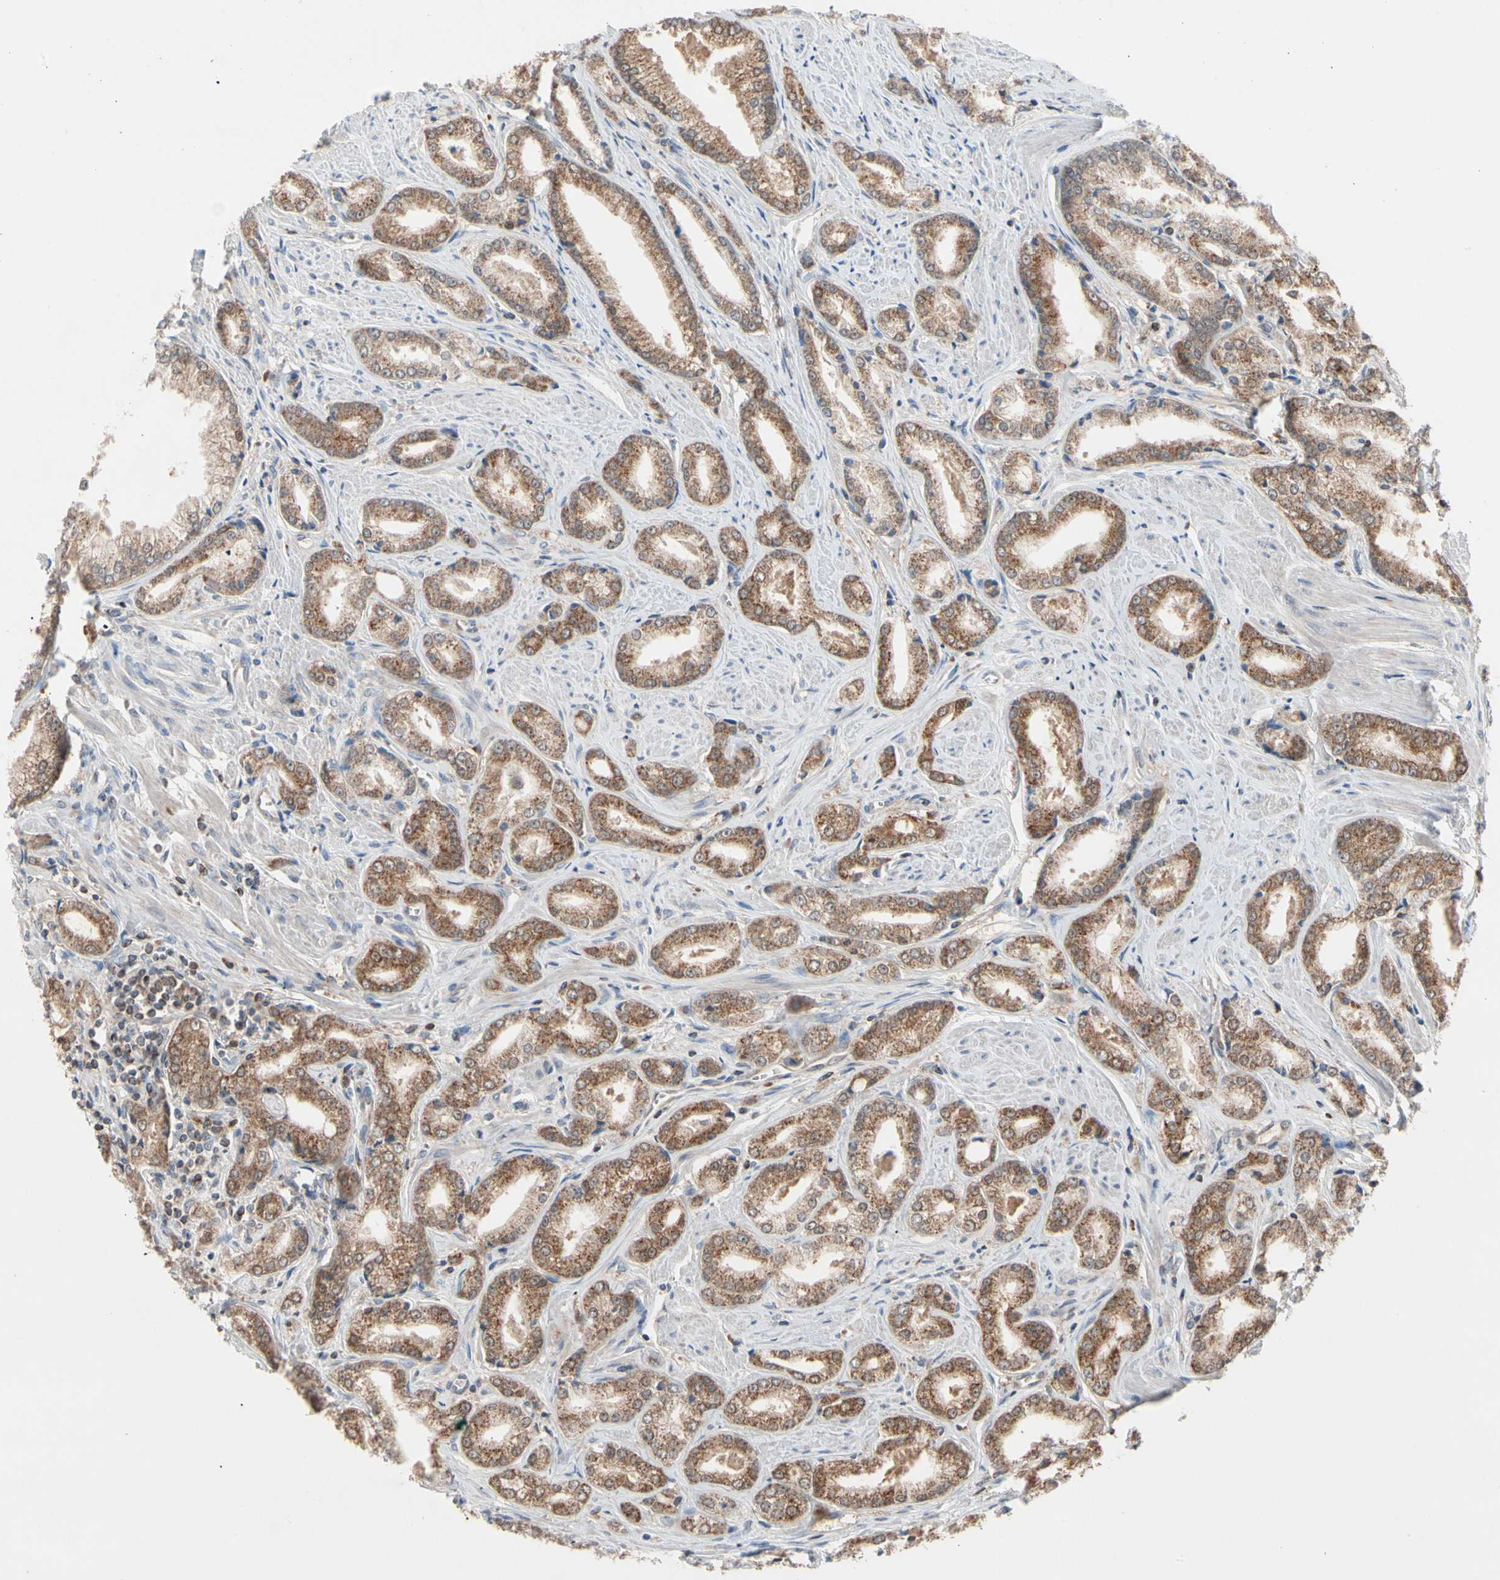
{"staining": {"intensity": "moderate", "quantity": ">75%", "location": "cytoplasmic/membranous"}, "tissue": "prostate cancer", "cell_type": "Tumor cells", "image_type": "cancer", "snomed": [{"axis": "morphology", "description": "Adenocarcinoma, Low grade"}, {"axis": "topography", "description": "Prostate"}], "caption": "Moderate cytoplasmic/membranous protein expression is identified in approximately >75% of tumor cells in prostate cancer.", "gene": "MTHFS", "patient": {"sex": "male", "age": 64}}